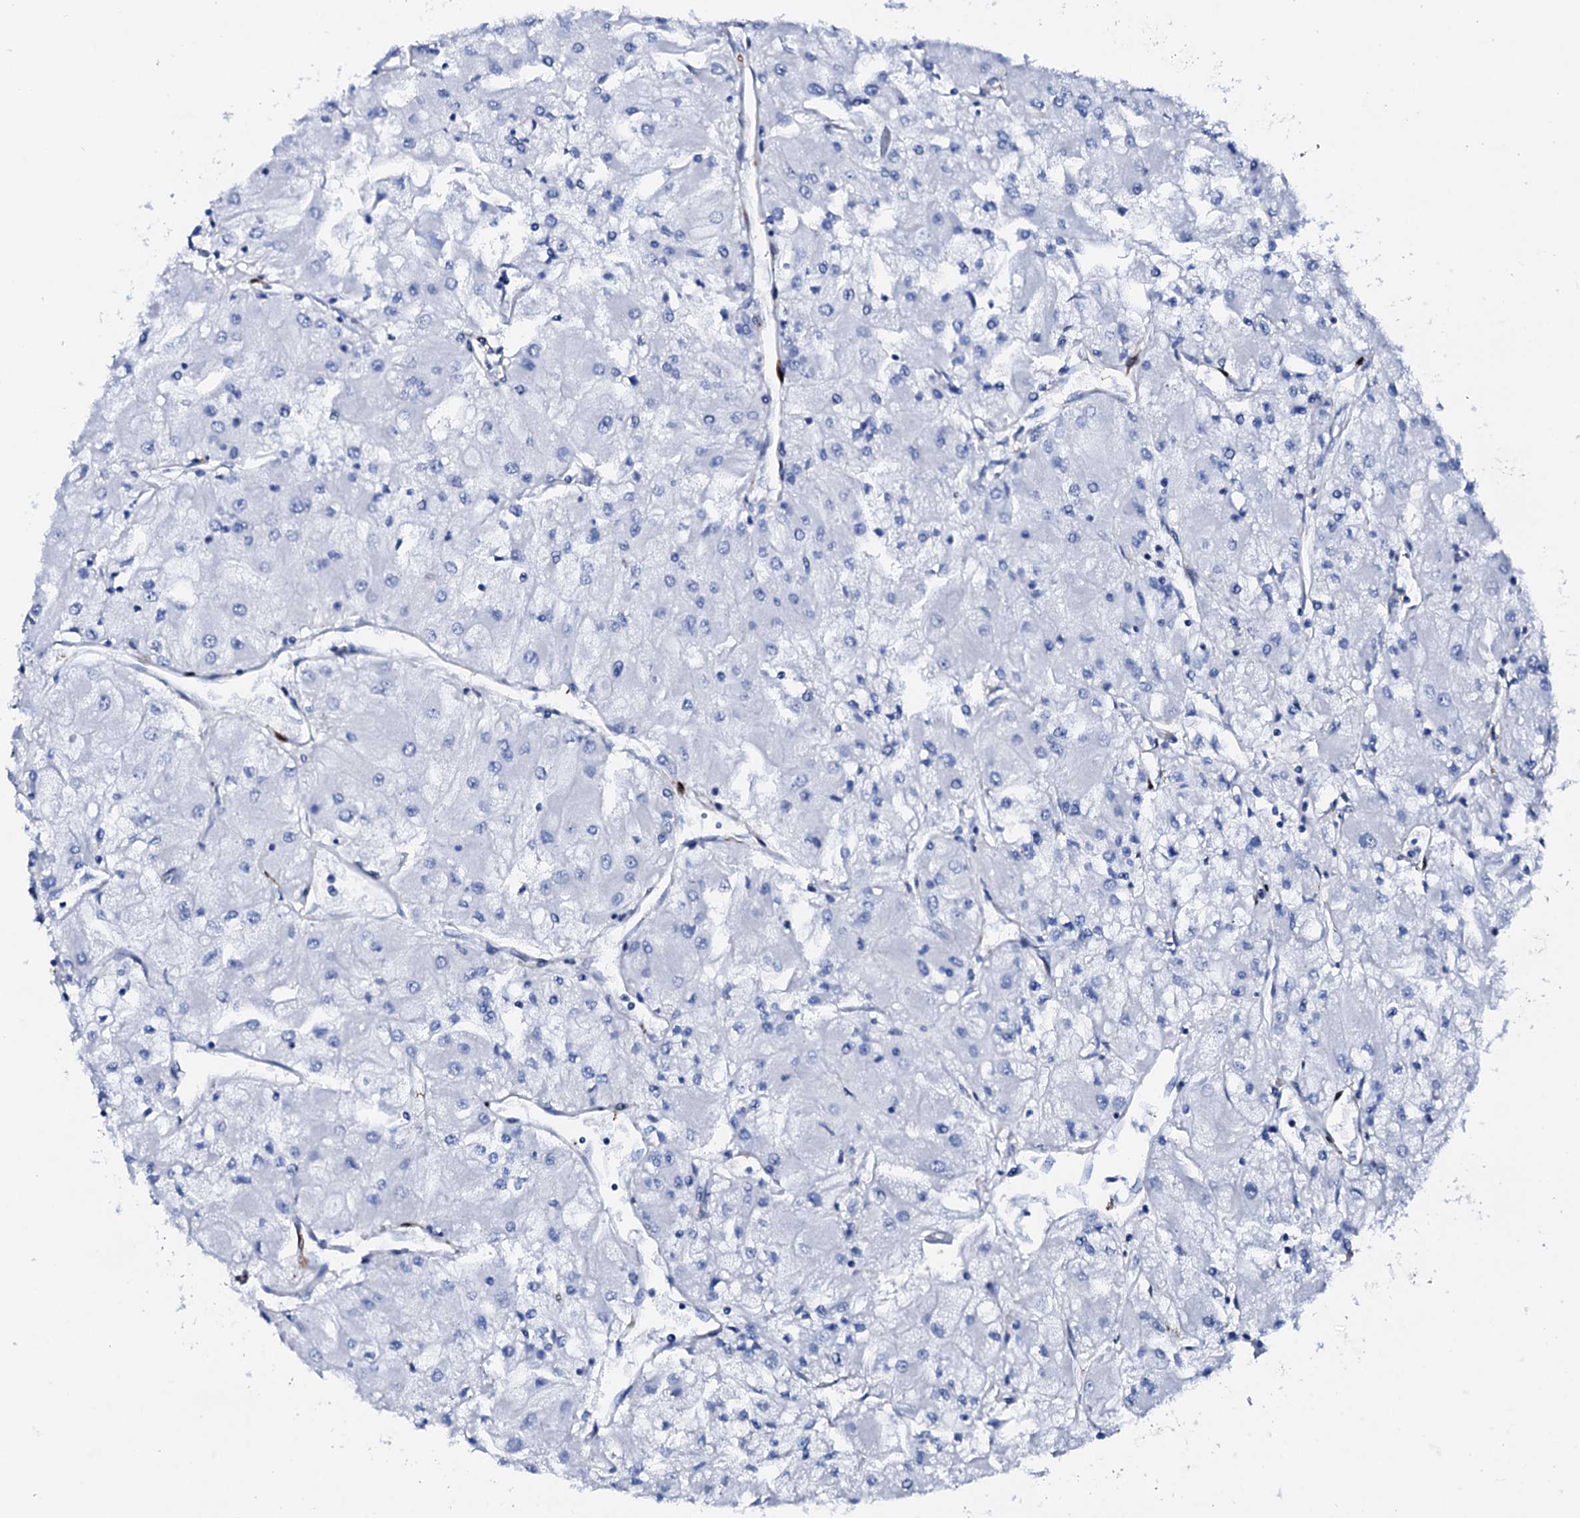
{"staining": {"intensity": "negative", "quantity": "none", "location": "none"}, "tissue": "renal cancer", "cell_type": "Tumor cells", "image_type": "cancer", "snomed": [{"axis": "morphology", "description": "Adenocarcinoma, NOS"}, {"axis": "topography", "description": "Kidney"}], "caption": "This micrograph is of renal adenocarcinoma stained with immunohistochemistry to label a protein in brown with the nuclei are counter-stained blue. There is no positivity in tumor cells.", "gene": "NRIP2", "patient": {"sex": "male", "age": 80}}